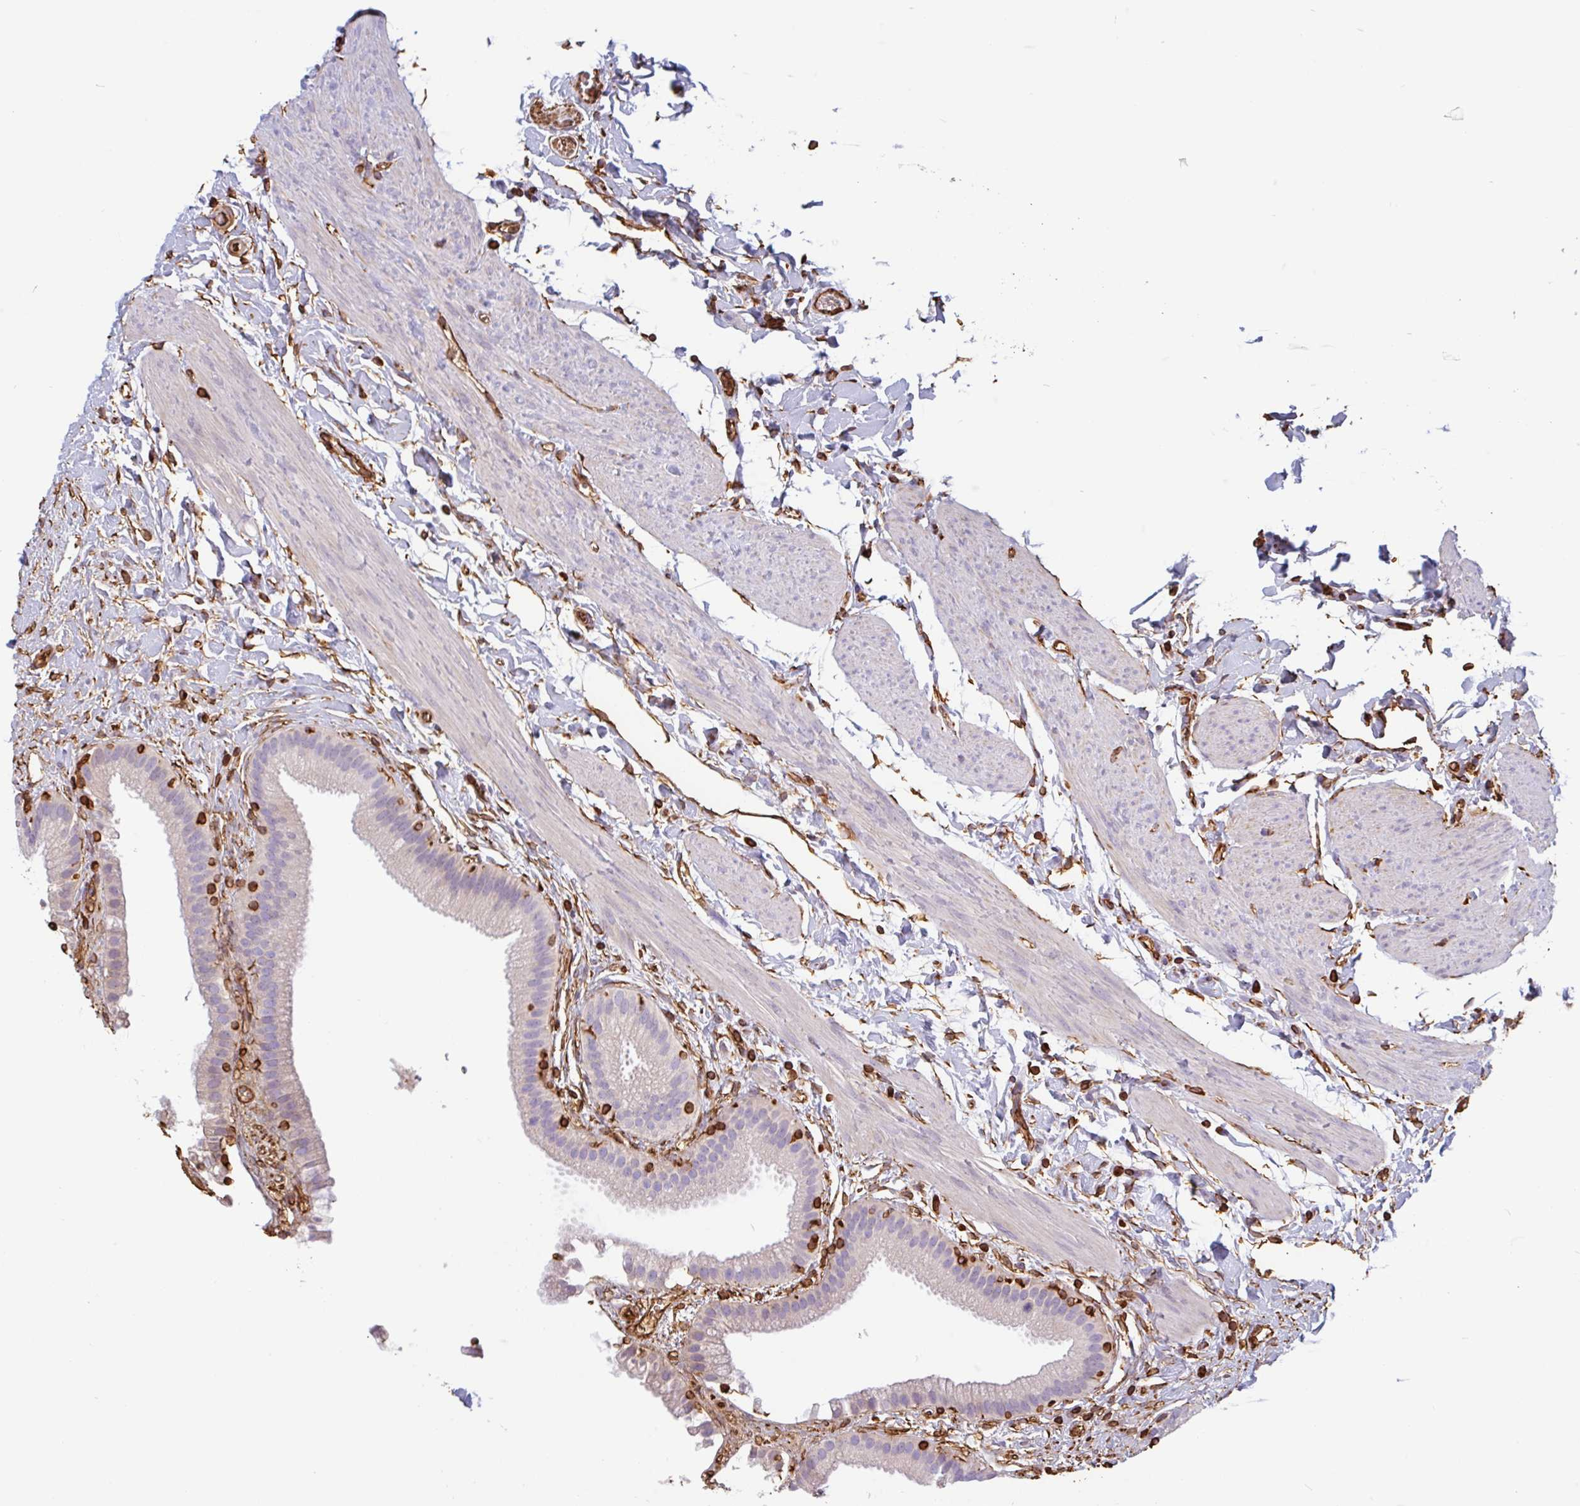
{"staining": {"intensity": "negative", "quantity": "none", "location": "none"}, "tissue": "gallbladder", "cell_type": "Glandular cells", "image_type": "normal", "snomed": [{"axis": "morphology", "description": "Normal tissue, NOS"}, {"axis": "topography", "description": "Gallbladder"}], "caption": "Micrograph shows no protein staining in glandular cells of unremarkable gallbladder. (DAB immunohistochemistry (IHC) visualized using brightfield microscopy, high magnification).", "gene": "PPFIA1", "patient": {"sex": "female", "age": 63}}